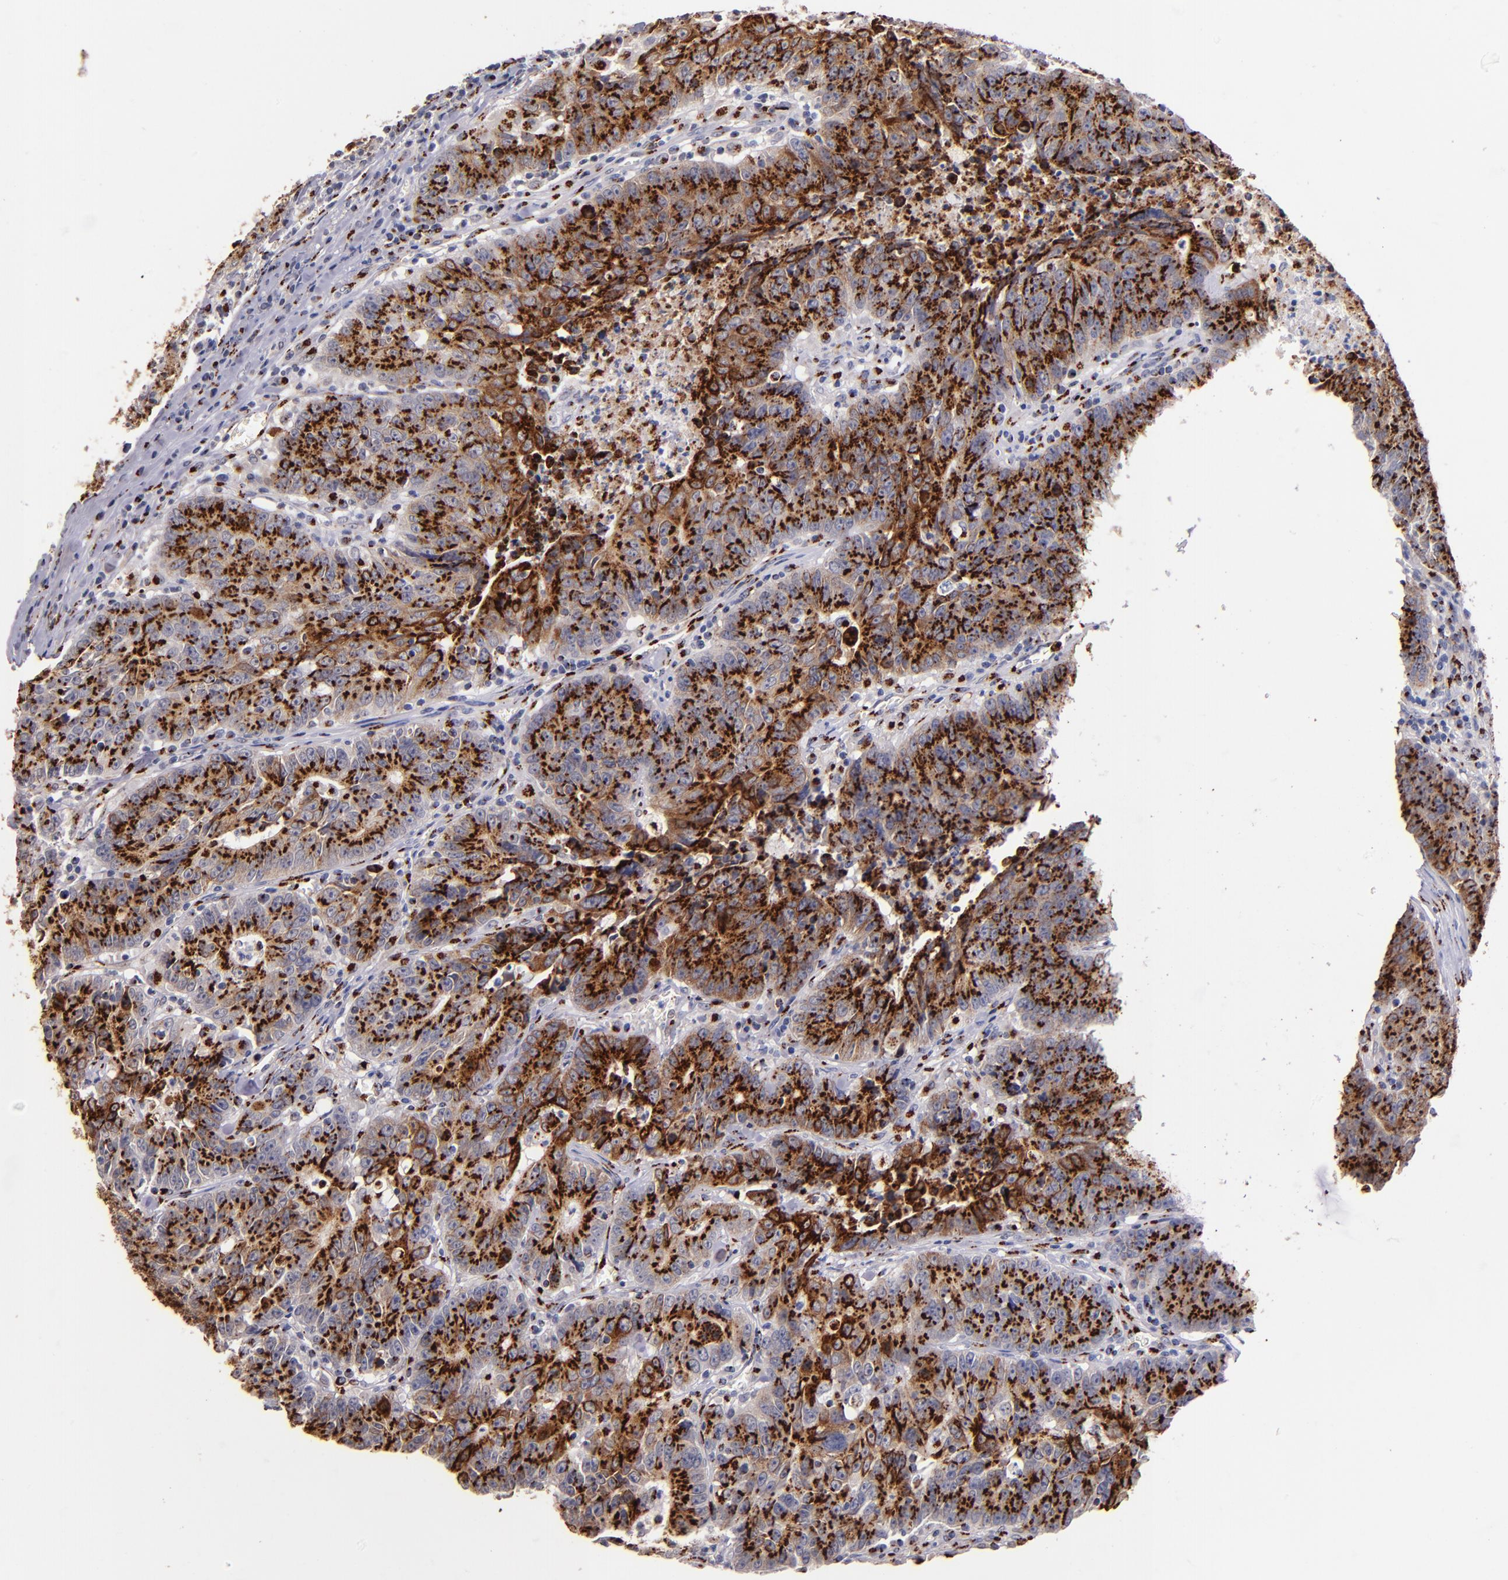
{"staining": {"intensity": "strong", "quantity": ">75%", "location": "cytoplasmic/membranous"}, "tissue": "colorectal cancer", "cell_type": "Tumor cells", "image_type": "cancer", "snomed": [{"axis": "morphology", "description": "Adenocarcinoma, NOS"}, {"axis": "topography", "description": "Colon"}], "caption": "Adenocarcinoma (colorectal) tissue reveals strong cytoplasmic/membranous expression in approximately >75% of tumor cells (IHC, brightfield microscopy, high magnification).", "gene": "GOLIM4", "patient": {"sex": "female", "age": 53}}